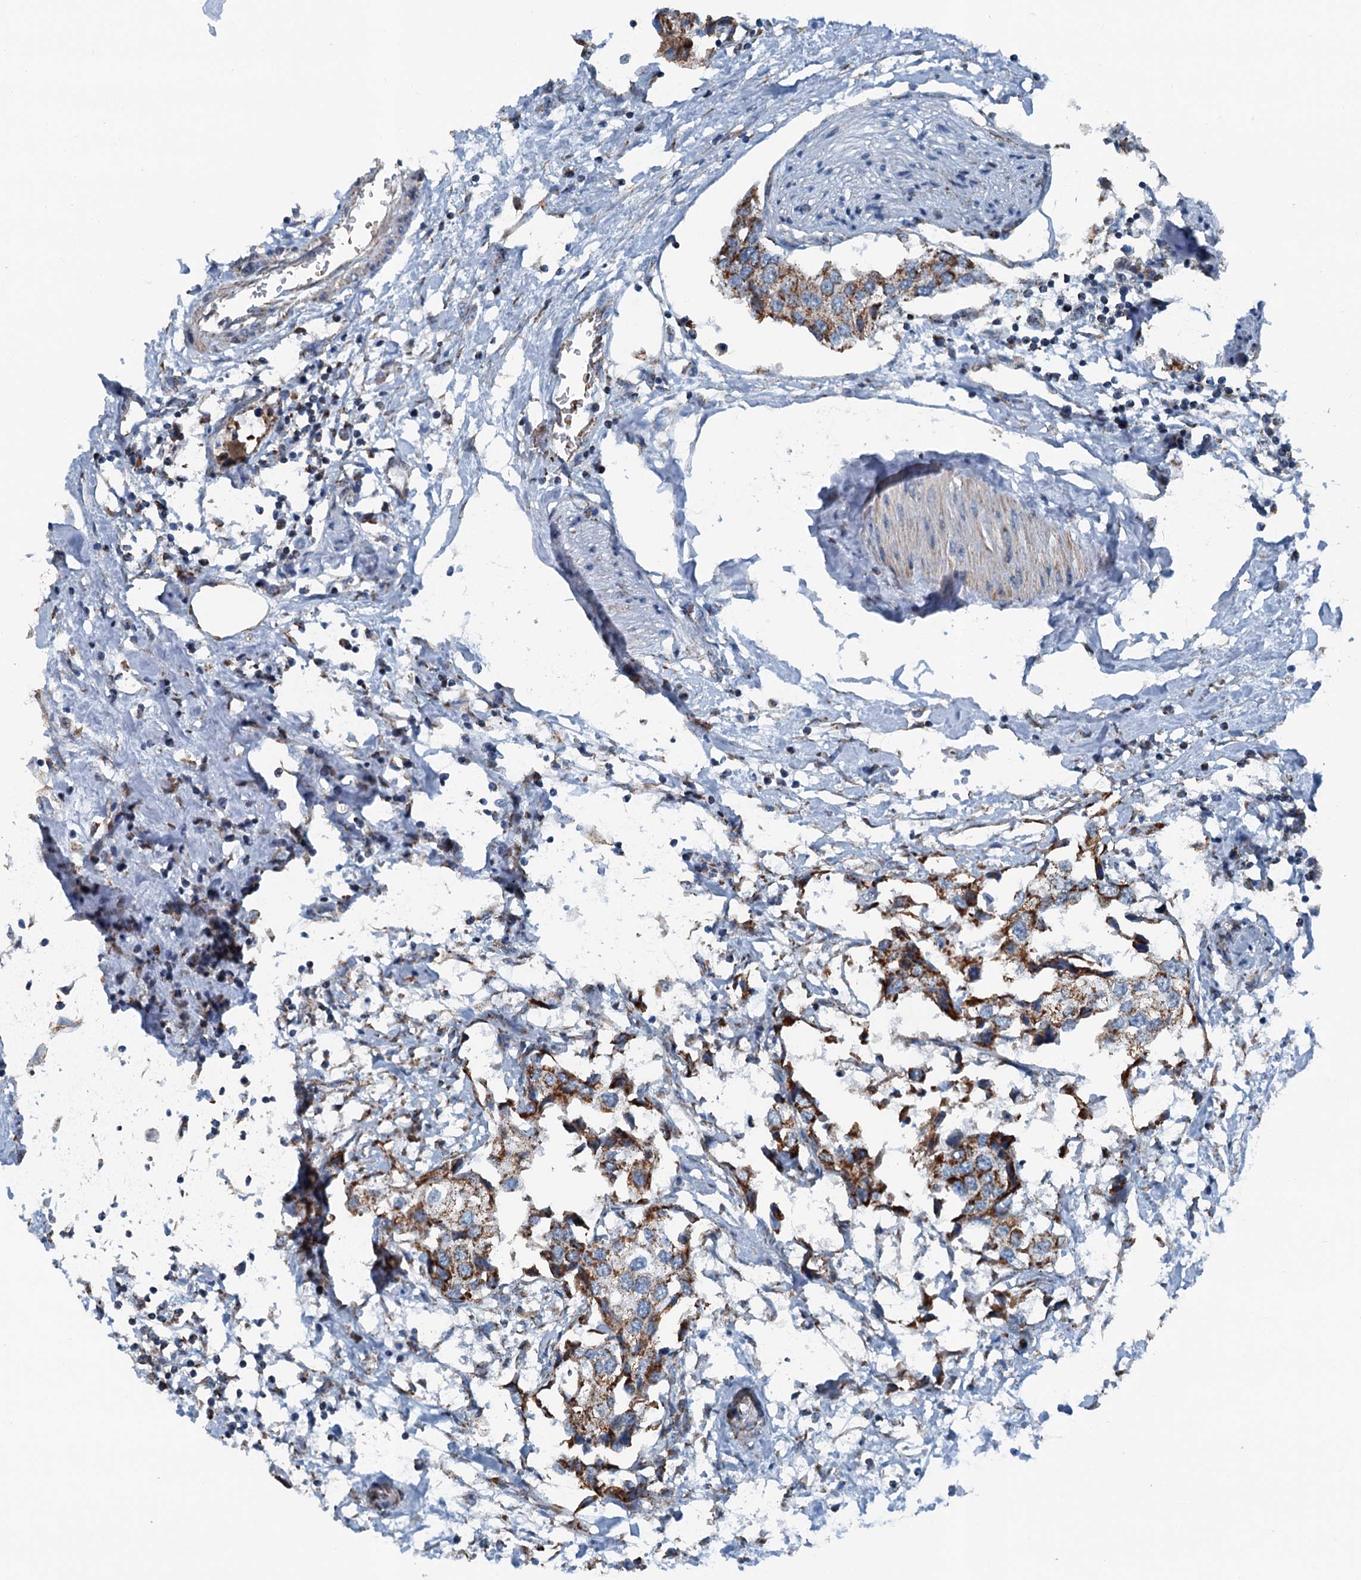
{"staining": {"intensity": "strong", "quantity": ">75%", "location": "cytoplasmic/membranous"}, "tissue": "urothelial cancer", "cell_type": "Tumor cells", "image_type": "cancer", "snomed": [{"axis": "morphology", "description": "Urothelial carcinoma, High grade"}, {"axis": "topography", "description": "Urinary bladder"}], "caption": "Tumor cells exhibit strong cytoplasmic/membranous expression in approximately >75% of cells in high-grade urothelial carcinoma. (IHC, brightfield microscopy, high magnification).", "gene": "TRPT1", "patient": {"sex": "male", "age": 64}}